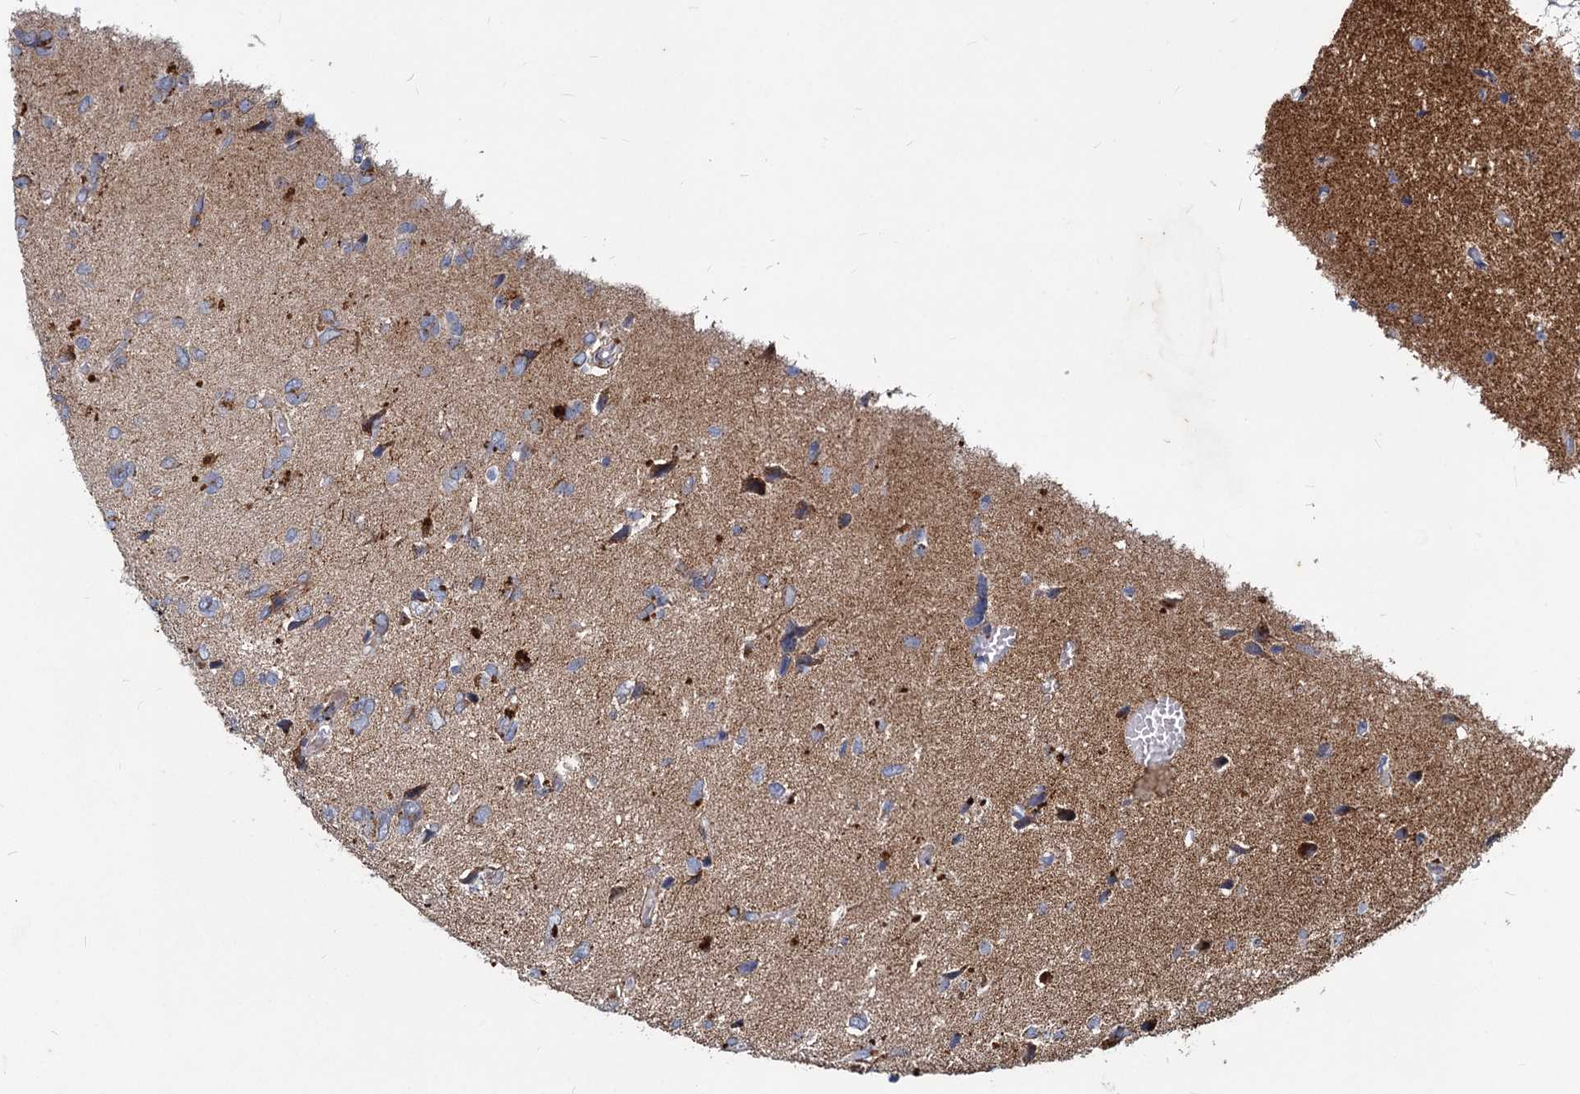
{"staining": {"intensity": "weak", "quantity": "<25%", "location": "cytoplasmic/membranous"}, "tissue": "glioma", "cell_type": "Tumor cells", "image_type": "cancer", "snomed": [{"axis": "morphology", "description": "Glioma, malignant, High grade"}, {"axis": "topography", "description": "Brain"}], "caption": "Immunohistochemical staining of human malignant high-grade glioma displays no significant positivity in tumor cells. Brightfield microscopy of IHC stained with DAB (3,3'-diaminobenzidine) (brown) and hematoxylin (blue), captured at high magnification.", "gene": "AGBL4", "patient": {"sex": "female", "age": 59}}